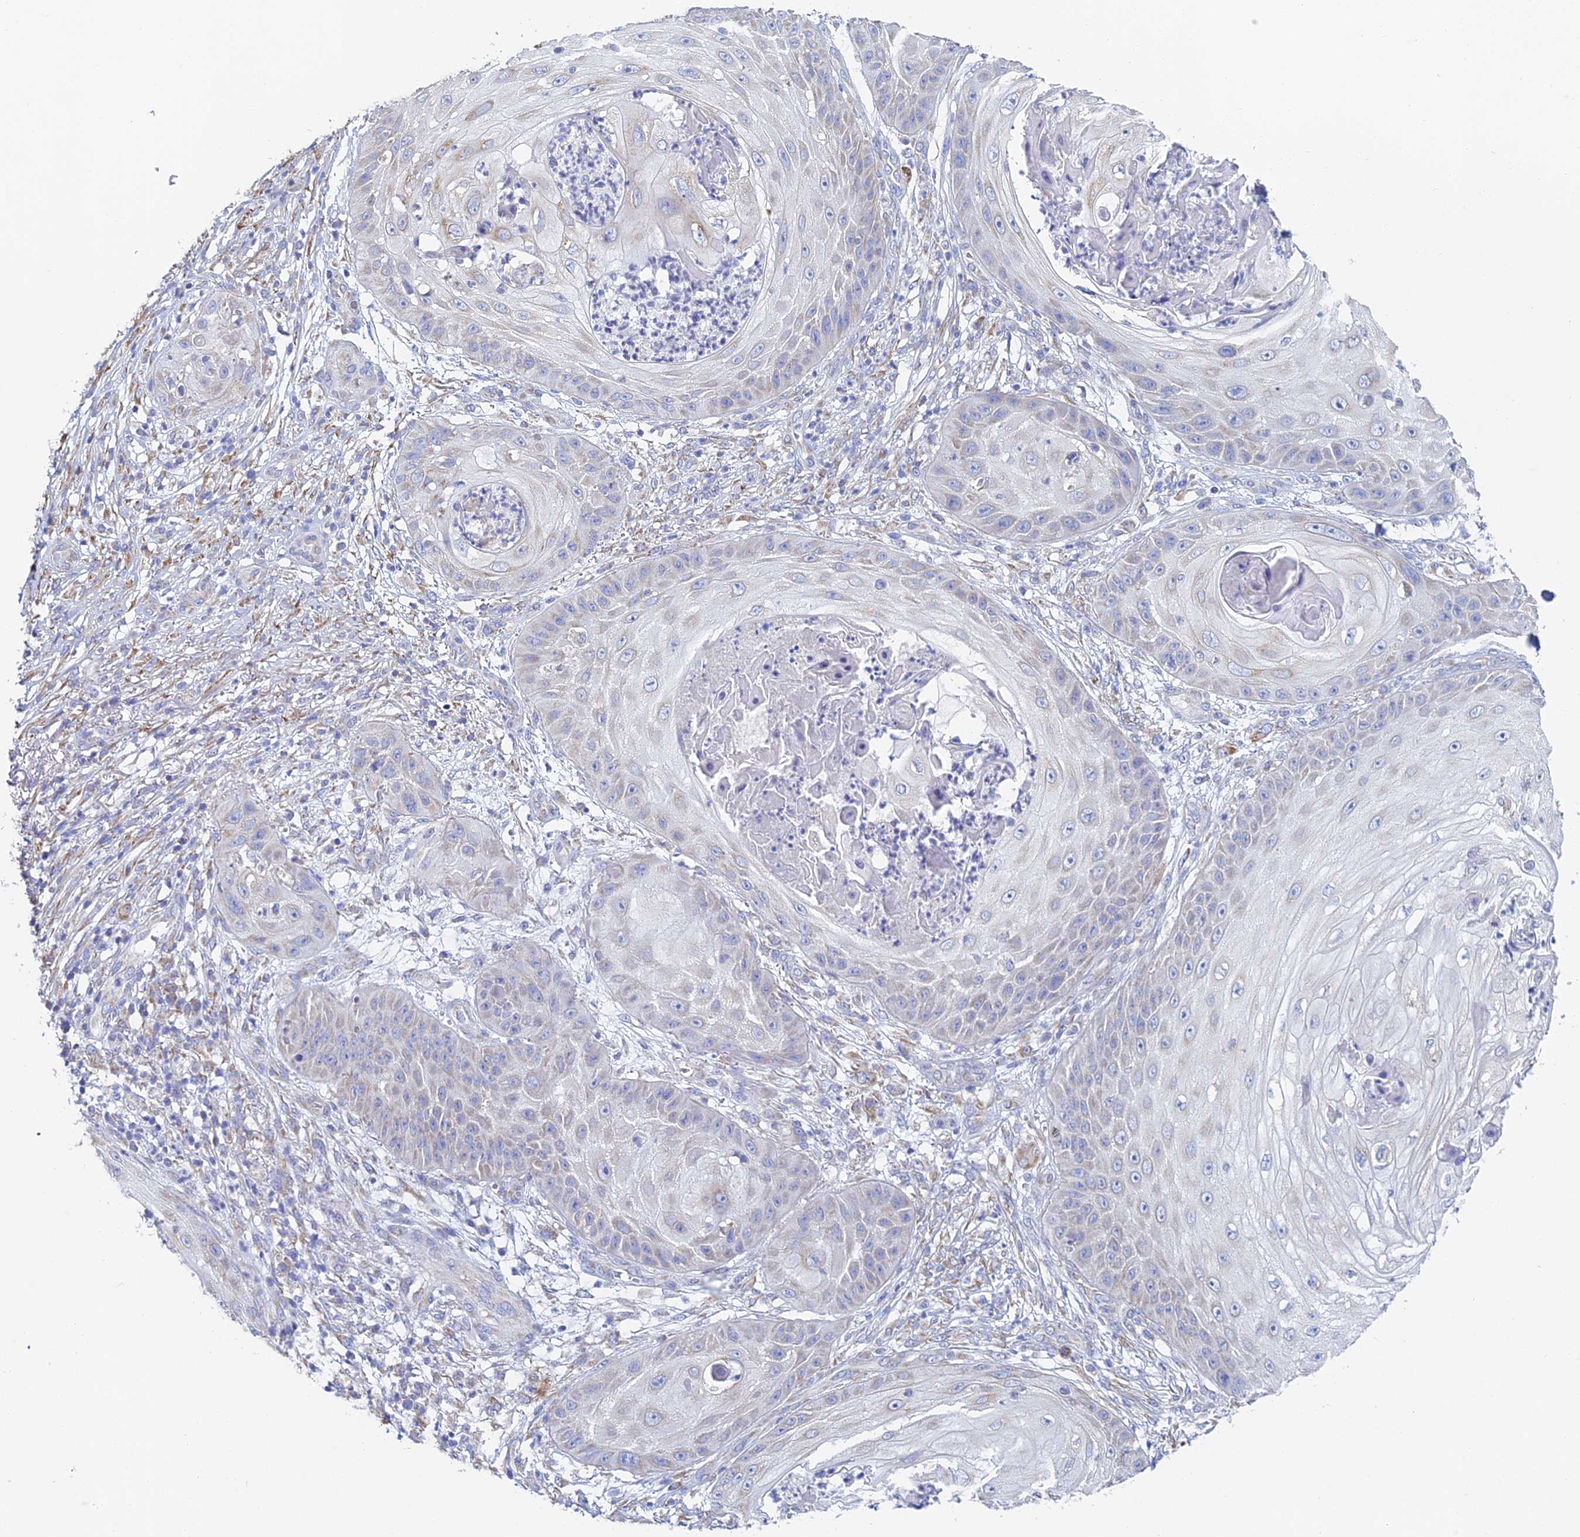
{"staining": {"intensity": "weak", "quantity": "<25%", "location": "cytoplasmic/membranous"}, "tissue": "skin cancer", "cell_type": "Tumor cells", "image_type": "cancer", "snomed": [{"axis": "morphology", "description": "Squamous cell carcinoma, NOS"}, {"axis": "topography", "description": "Skin"}], "caption": "Tumor cells show no significant protein positivity in skin cancer (squamous cell carcinoma).", "gene": "CRACR2B", "patient": {"sex": "male", "age": 70}}